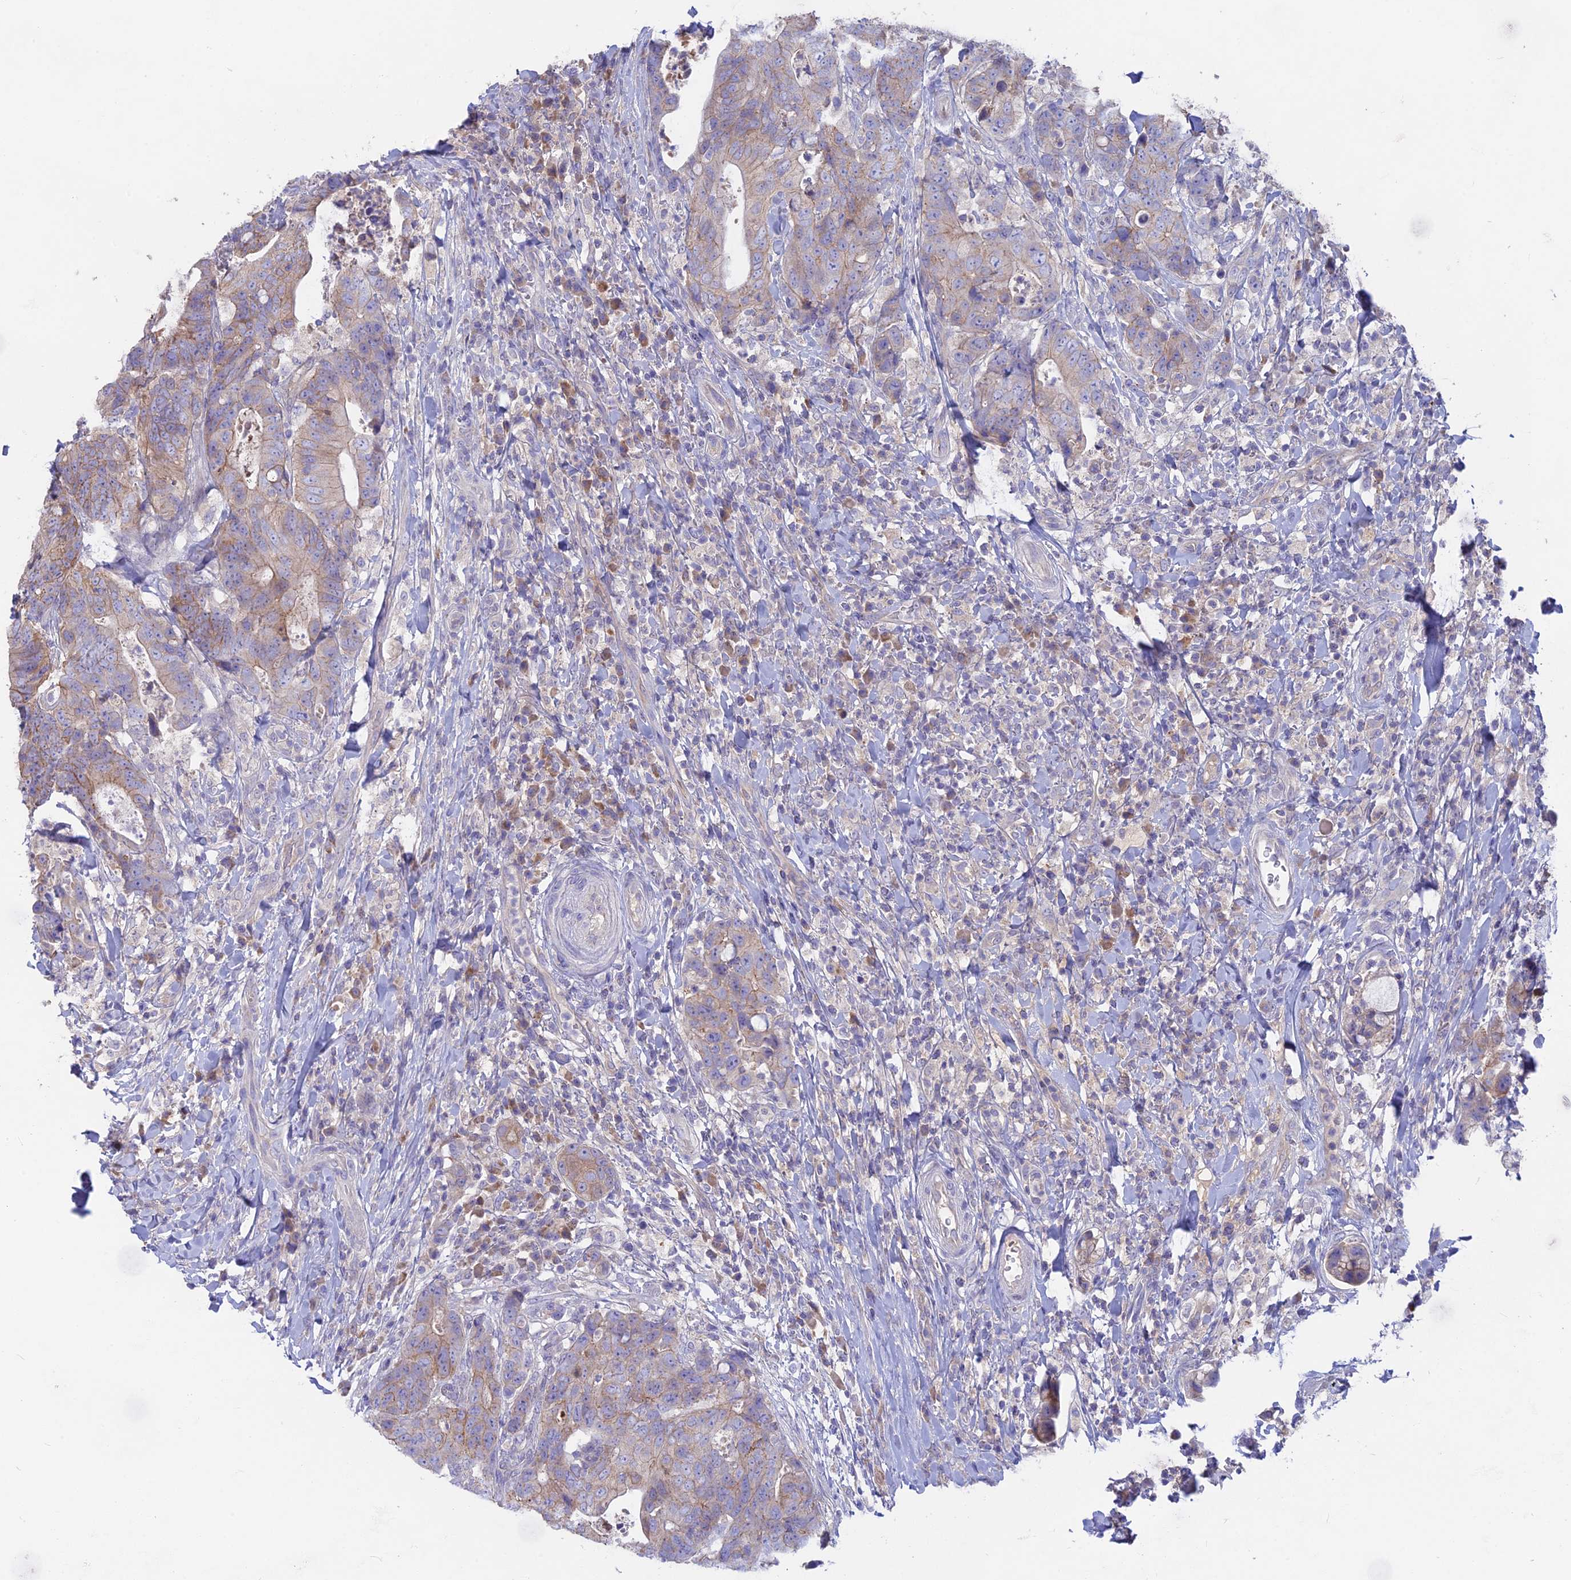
{"staining": {"intensity": "moderate", "quantity": "<25%", "location": "cytoplasmic/membranous"}, "tissue": "colorectal cancer", "cell_type": "Tumor cells", "image_type": "cancer", "snomed": [{"axis": "morphology", "description": "Adenocarcinoma, NOS"}, {"axis": "topography", "description": "Colon"}], "caption": "Tumor cells show low levels of moderate cytoplasmic/membranous expression in approximately <25% of cells in human colorectal adenocarcinoma. (brown staining indicates protein expression, while blue staining denotes nuclei).", "gene": "PZP", "patient": {"sex": "female", "age": 82}}